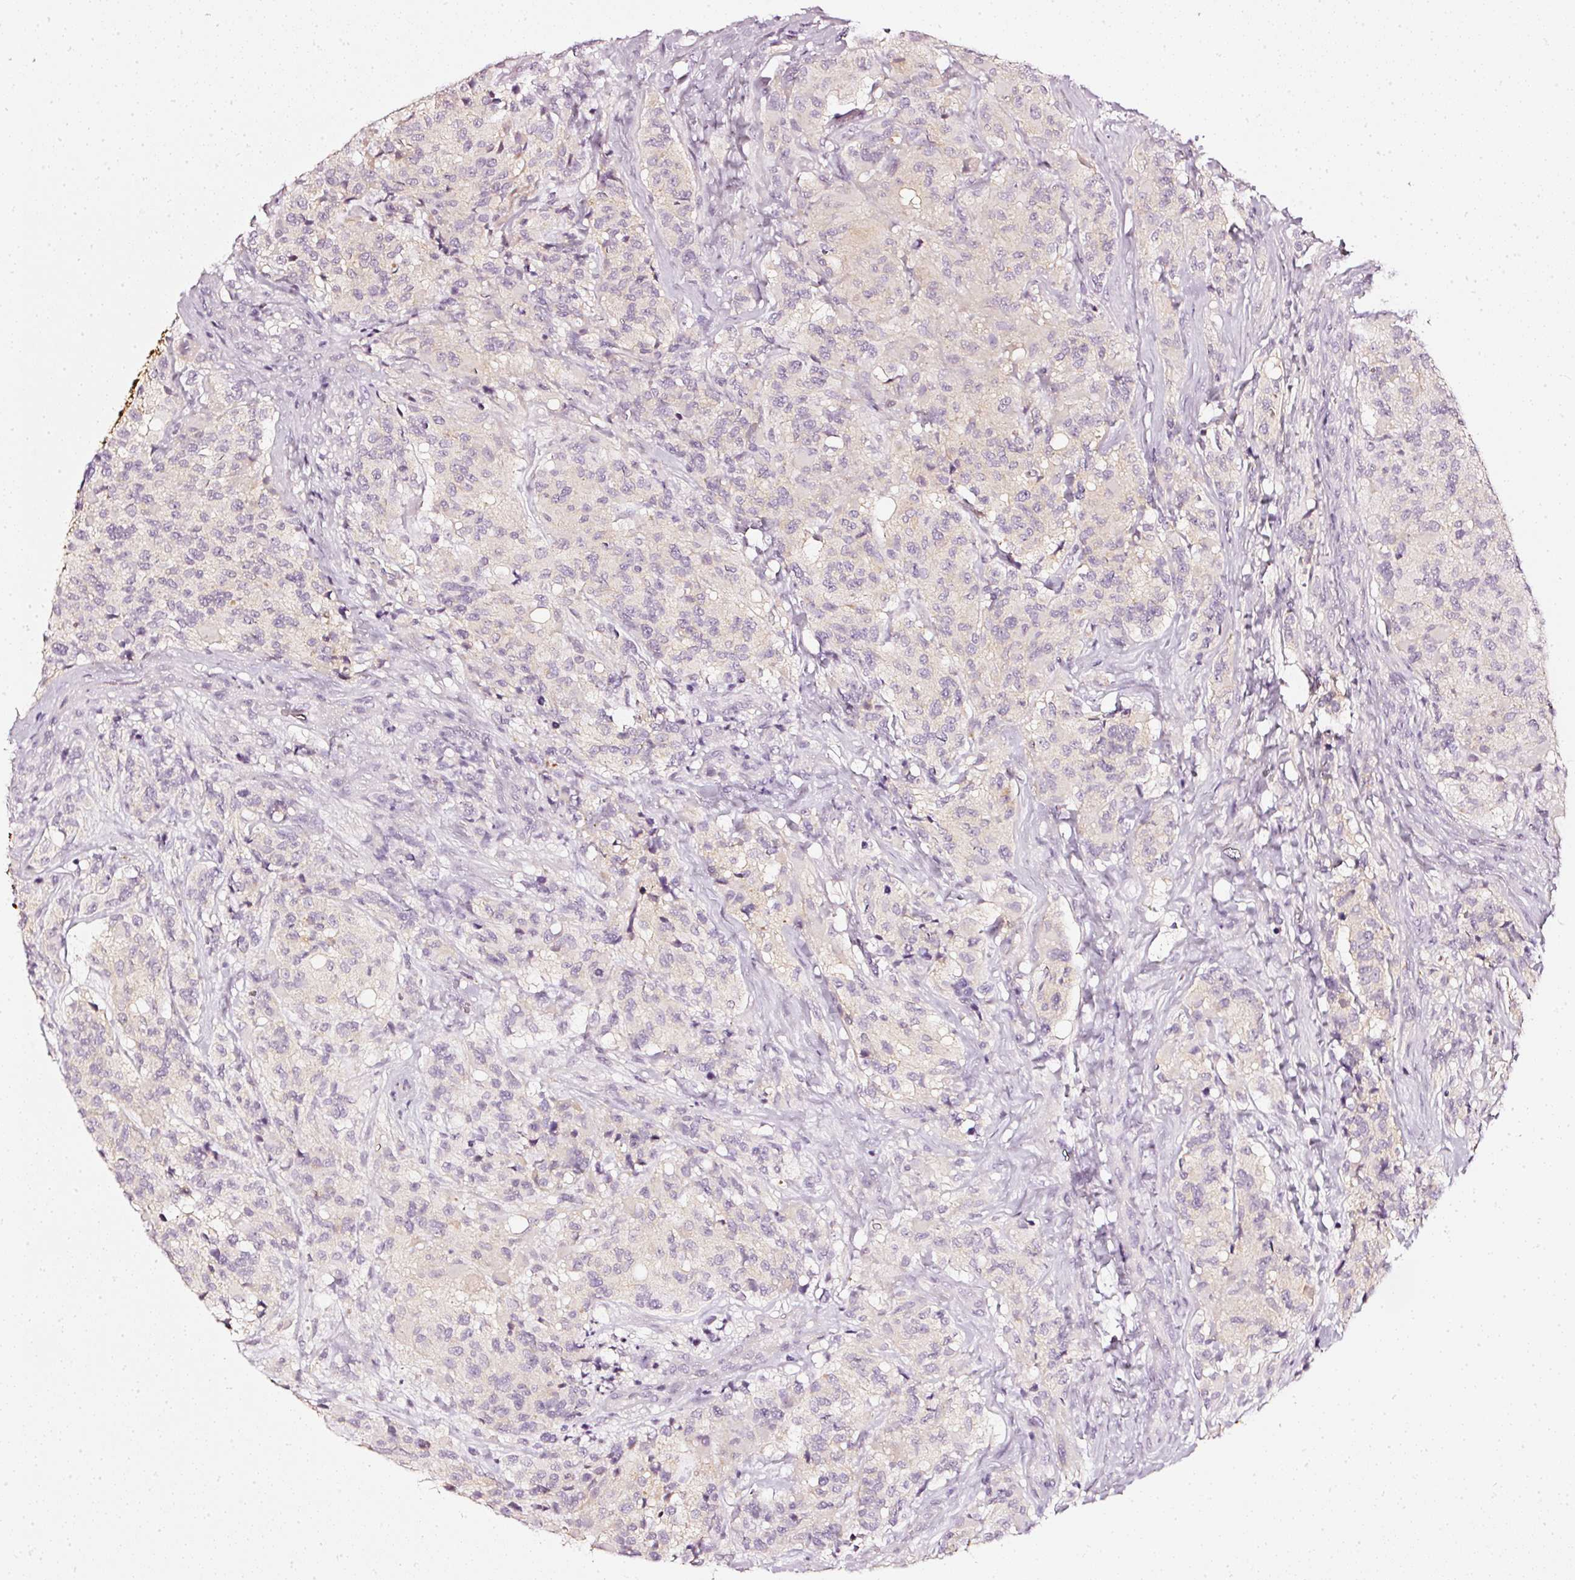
{"staining": {"intensity": "negative", "quantity": "none", "location": "none"}, "tissue": "glioma", "cell_type": "Tumor cells", "image_type": "cancer", "snomed": [{"axis": "morphology", "description": "Glioma, malignant, High grade"}, {"axis": "topography", "description": "Brain"}], "caption": "This is a photomicrograph of immunohistochemistry staining of glioma, which shows no expression in tumor cells.", "gene": "CNP", "patient": {"sex": "female", "age": 67}}